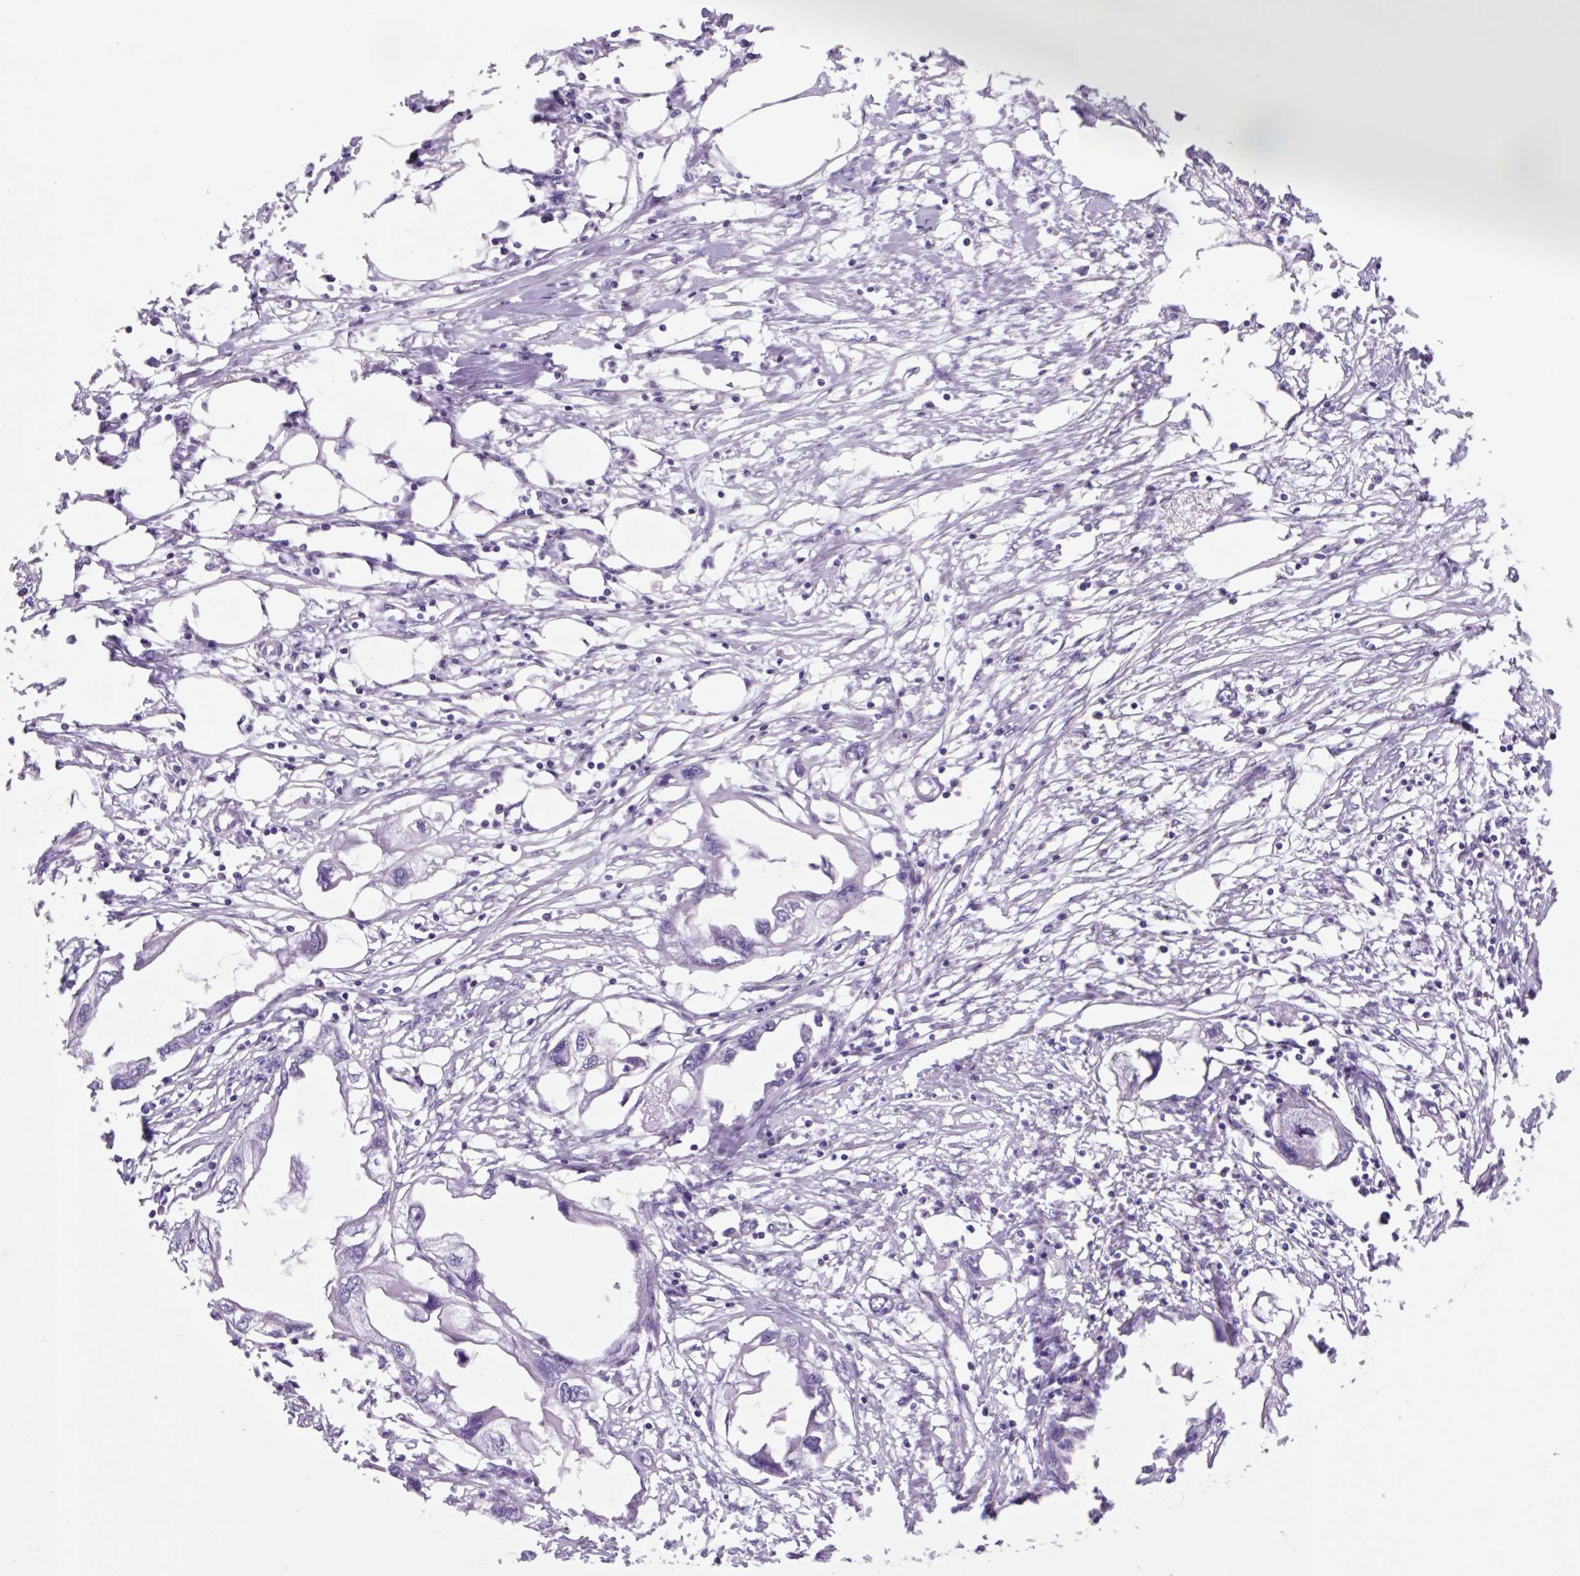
{"staining": {"intensity": "negative", "quantity": "none", "location": "none"}, "tissue": "endometrial cancer", "cell_type": "Tumor cells", "image_type": "cancer", "snomed": [{"axis": "morphology", "description": "Adenocarcinoma, NOS"}, {"axis": "morphology", "description": "Adenocarcinoma, metastatic, NOS"}, {"axis": "topography", "description": "Adipose tissue"}, {"axis": "topography", "description": "Endometrium"}], "caption": "The photomicrograph shows no significant positivity in tumor cells of endometrial cancer. (Brightfield microscopy of DAB (3,3'-diaminobenzidine) immunohistochemistry at high magnification).", "gene": "VPREB1", "patient": {"sex": "female", "age": 67}}